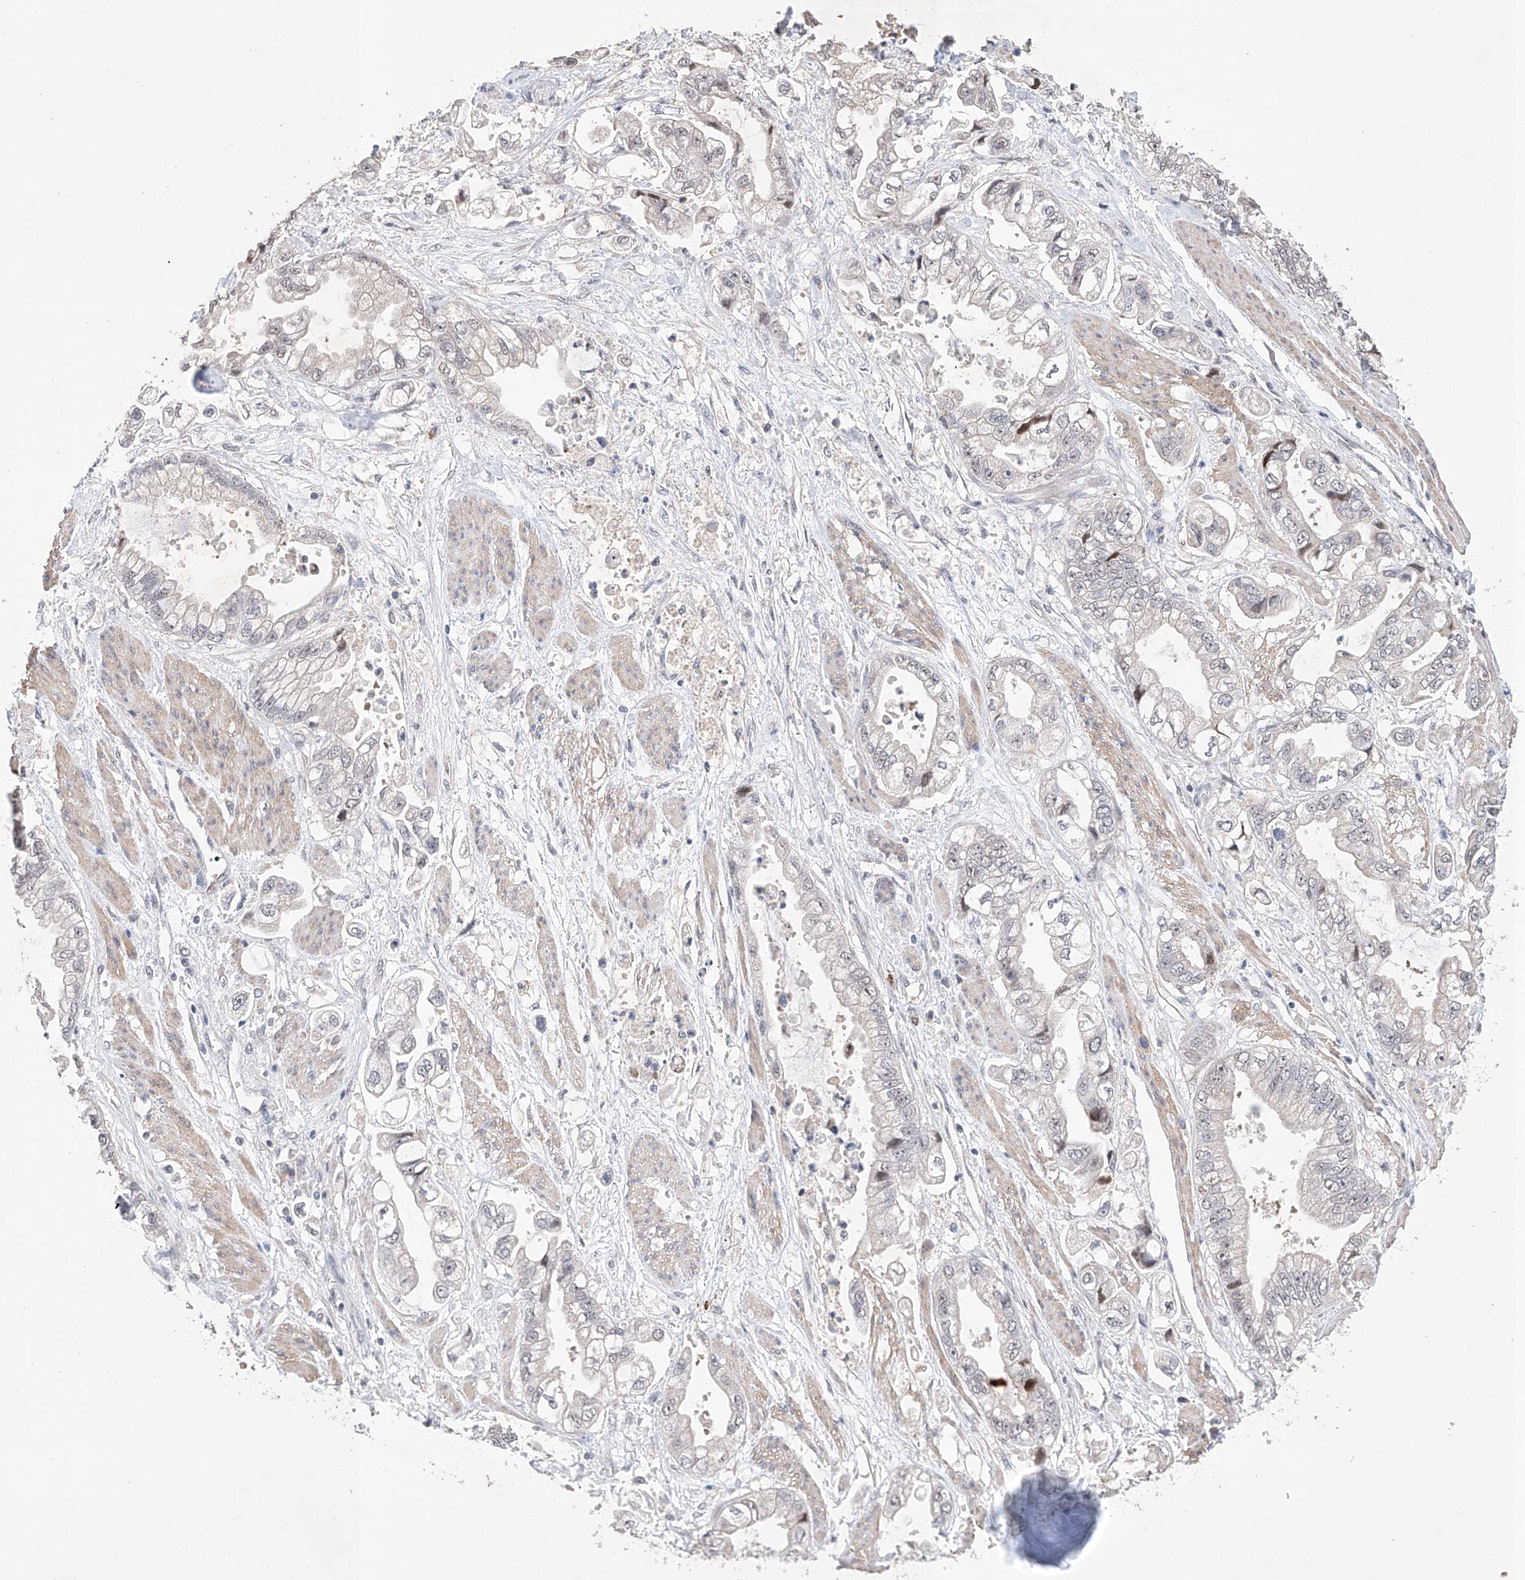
{"staining": {"intensity": "negative", "quantity": "none", "location": "none"}, "tissue": "stomach cancer", "cell_type": "Tumor cells", "image_type": "cancer", "snomed": [{"axis": "morphology", "description": "Adenocarcinoma, NOS"}, {"axis": "topography", "description": "Stomach"}], "caption": "Immunohistochemical staining of stomach adenocarcinoma reveals no significant positivity in tumor cells.", "gene": "AFG1L", "patient": {"sex": "male", "age": 62}}